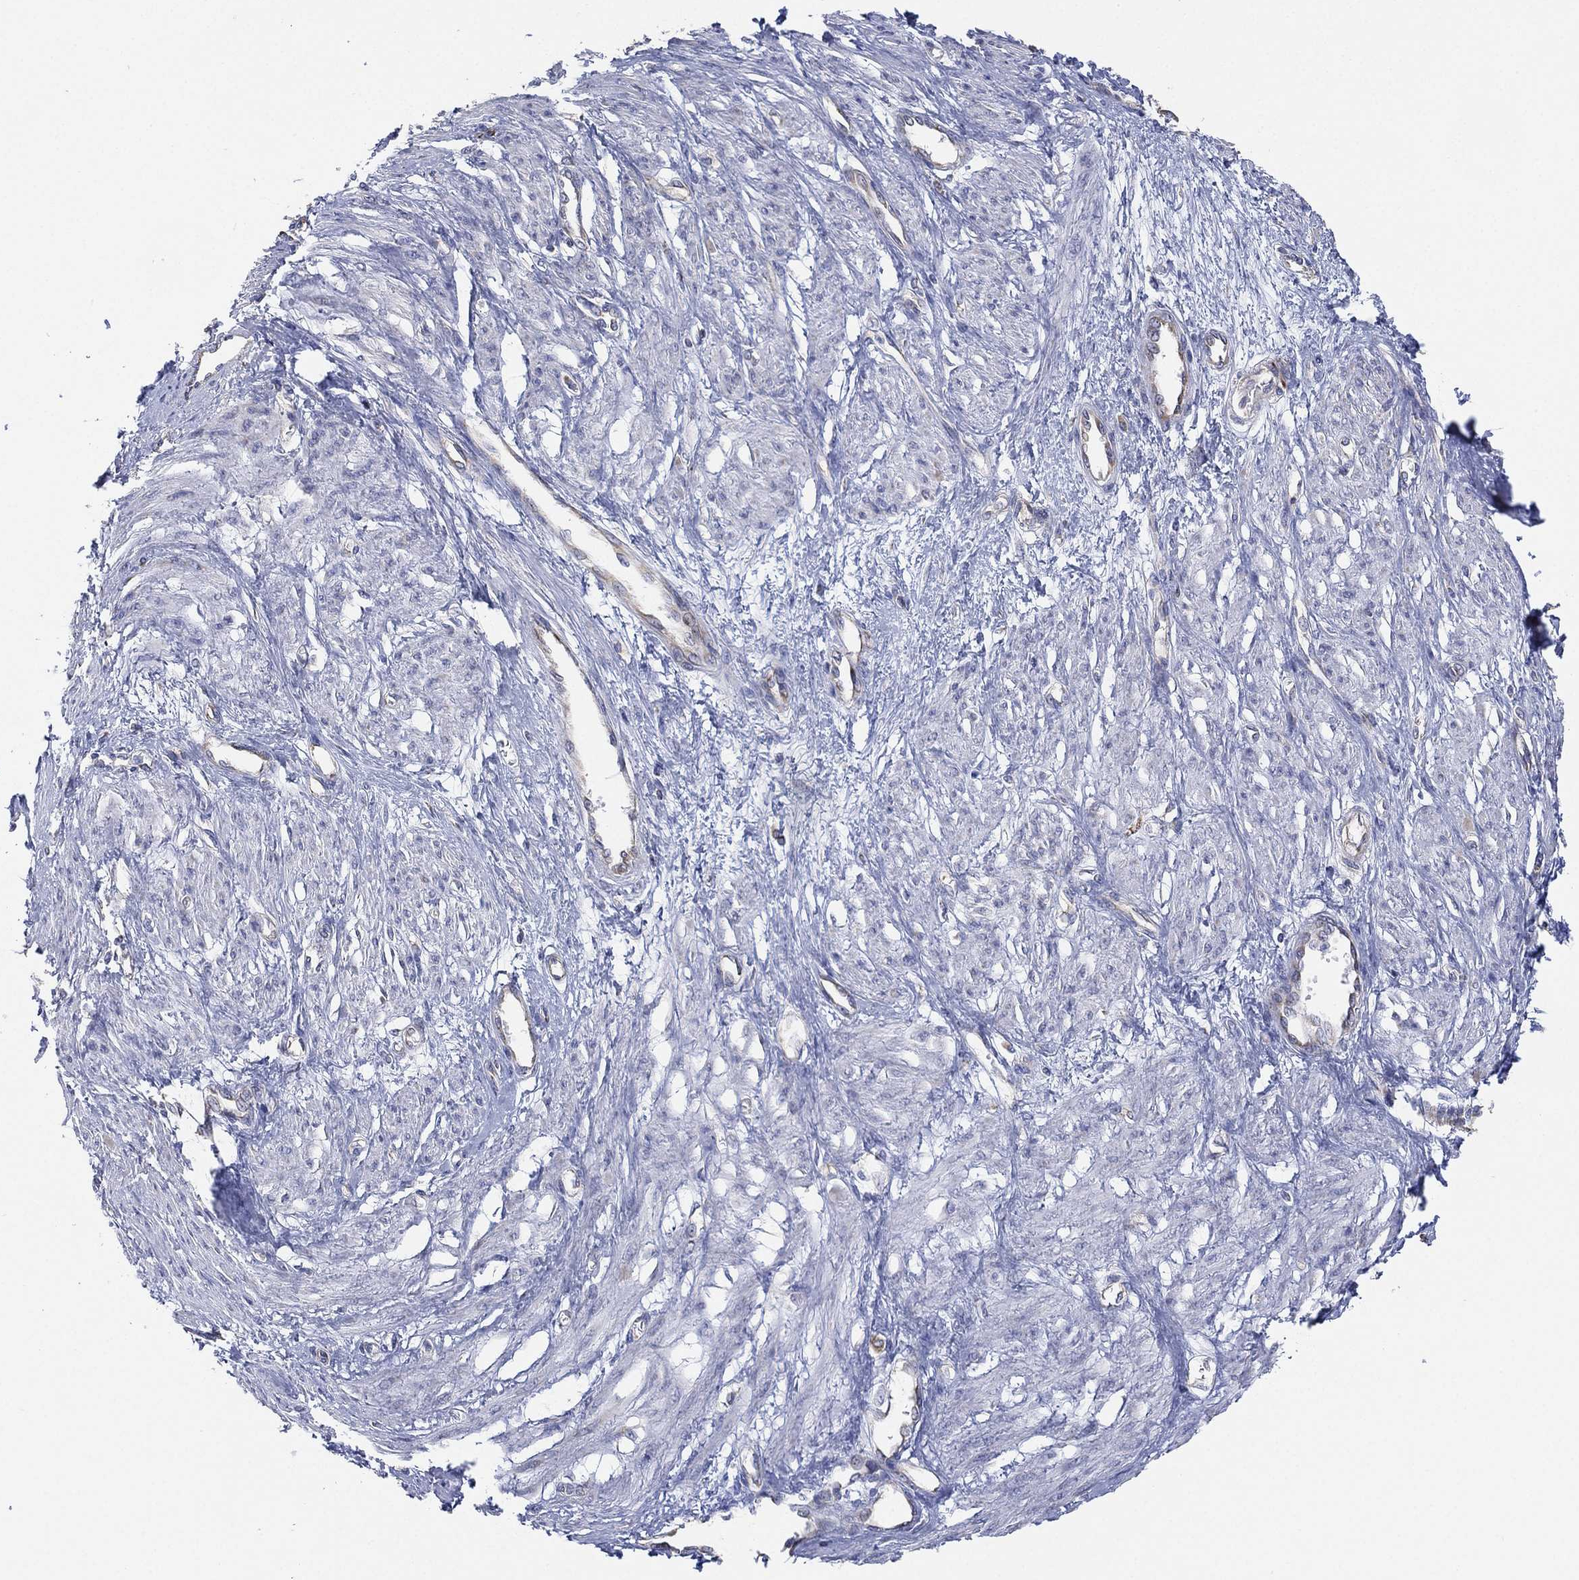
{"staining": {"intensity": "negative", "quantity": "none", "location": "none"}, "tissue": "smooth muscle", "cell_type": "Smooth muscle cells", "image_type": "normal", "snomed": [{"axis": "morphology", "description": "Normal tissue, NOS"}, {"axis": "topography", "description": "Smooth muscle"}, {"axis": "topography", "description": "Uterus"}], "caption": "This is a photomicrograph of immunohistochemistry (IHC) staining of normal smooth muscle, which shows no expression in smooth muscle cells. The staining is performed using DAB (3,3'-diaminobenzidine) brown chromogen with nuclei counter-stained in using hematoxylin.", "gene": "INA", "patient": {"sex": "female", "age": 39}}